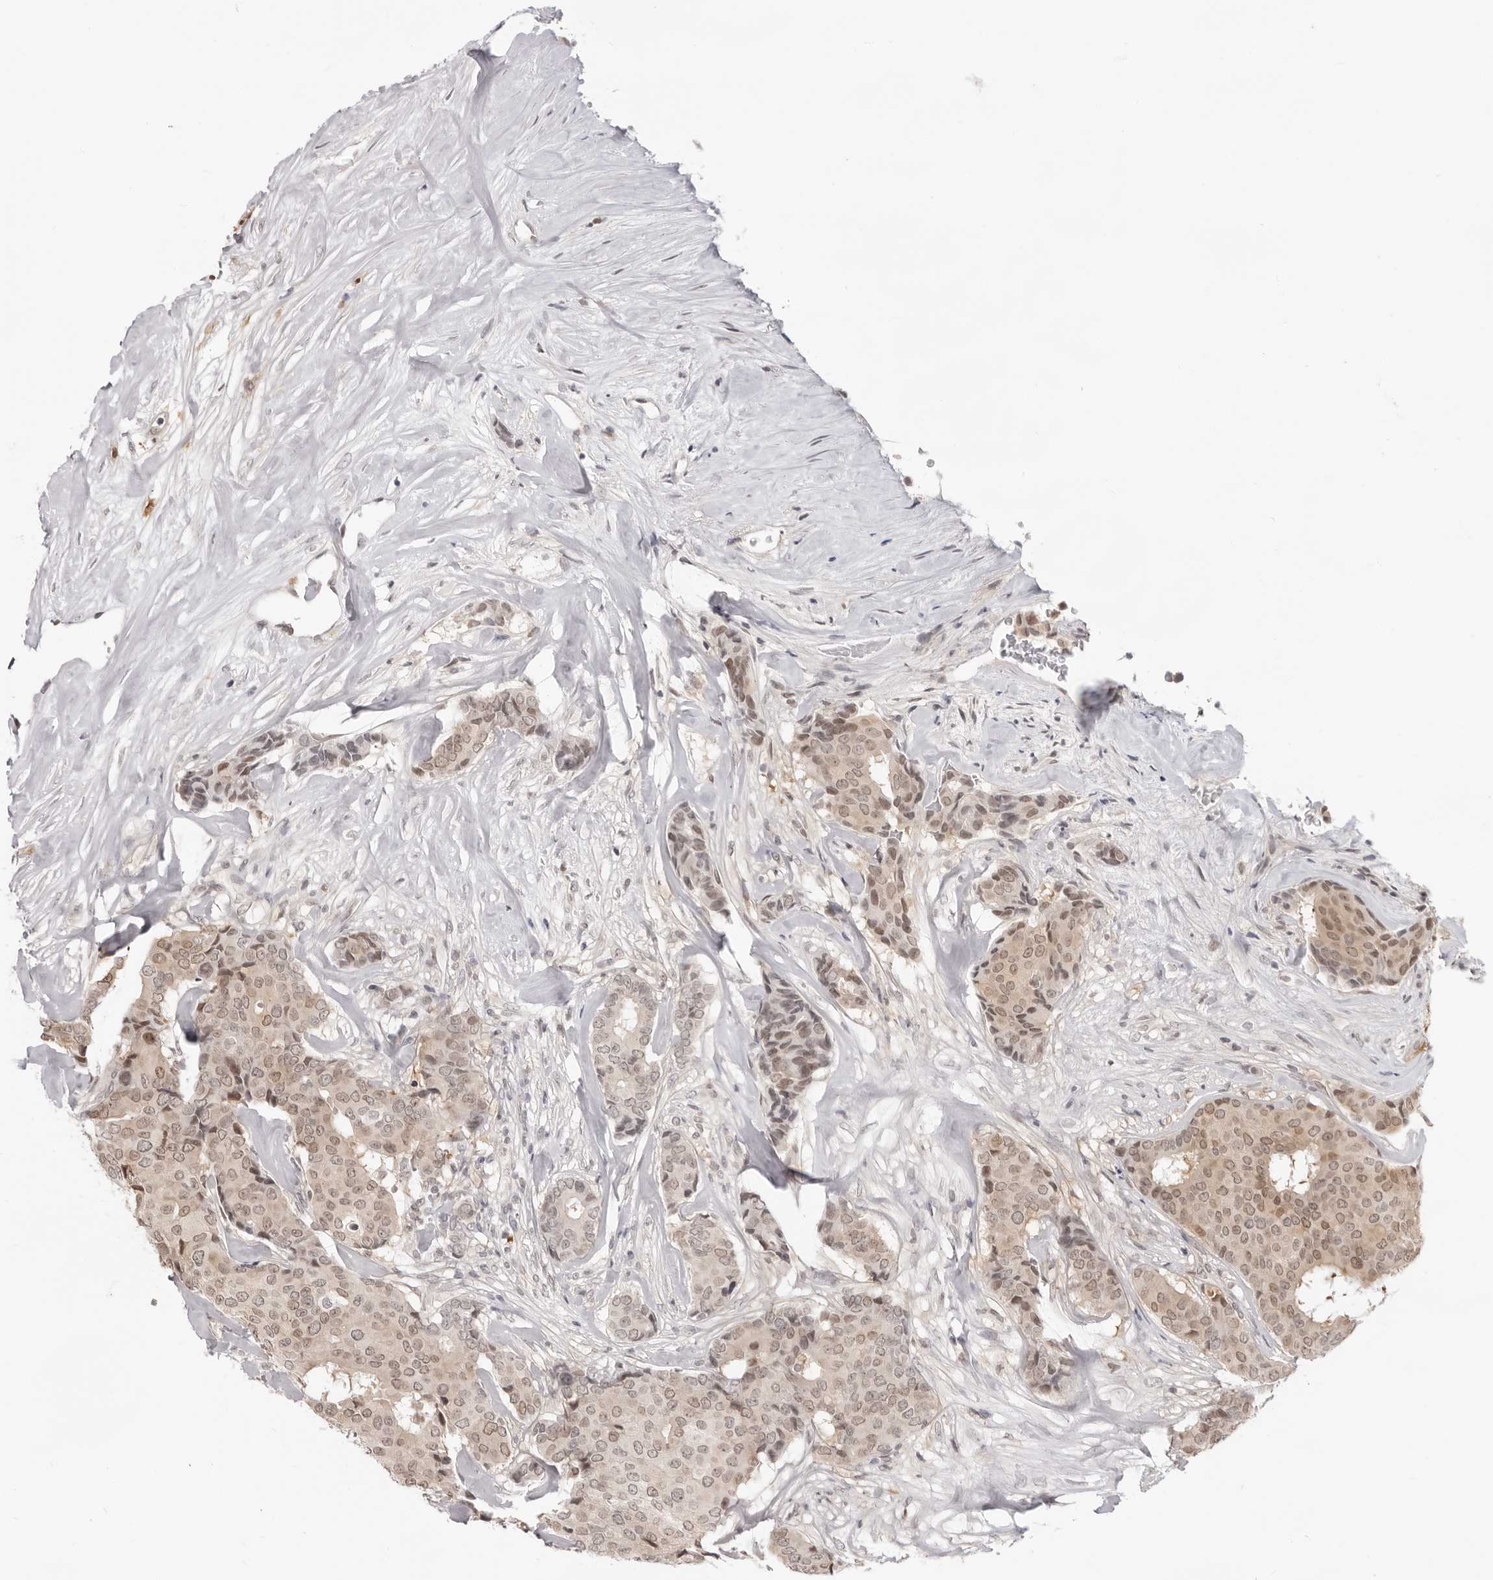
{"staining": {"intensity": "weak", "quantity": ">75%", "location": "nuclear"}, "tissue": "breast cancer", "cell_type": "Tumor cells", "image_type": "cancer", "snomed": [{"axis": "morphology", "description": "Duct carcinoma"}, {"axis": "topography", "description": "Breast"}], "caption": "The image shows immunohistochemical staining of breast intraductal carcinoma. There is weak nuclear staining is identified in approximately >75% of tumor cells.", "gene": "SRGAP2", "patient": {"sex": "female", "age": 75}}